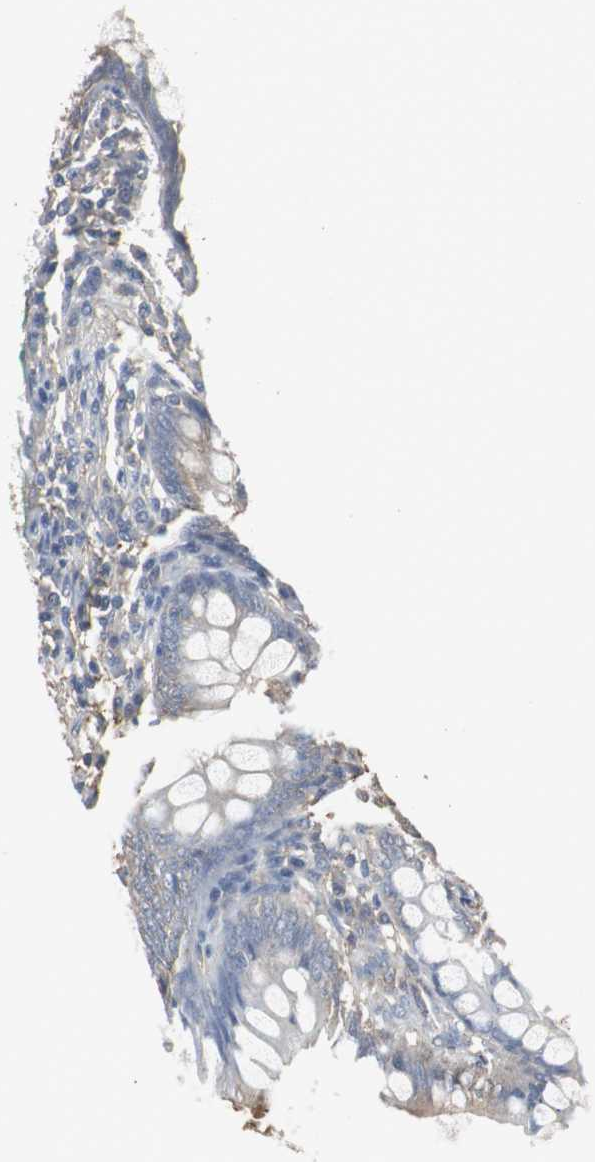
{"staining": {"intensity": "weak", "quantity": ">75%", "location": "cytoplasmic/membranous"}, "tissue": "appendix", "cell_type": "Glandular cells", "image_type": "normal", "snomed": [{"axis": "morphology", "description": "Normal tissue, NOS"}, {"axis": "topography", "description": "Appendix"}], "caption": "Immunohistochemical staining of unremarkable appendix reveals >75% levels of weak cytoplasmic/membranous protein expression in about >75% of glandular cells.", "gene": "HPRT1", "patient": {"sex": "female", "age": 66}}